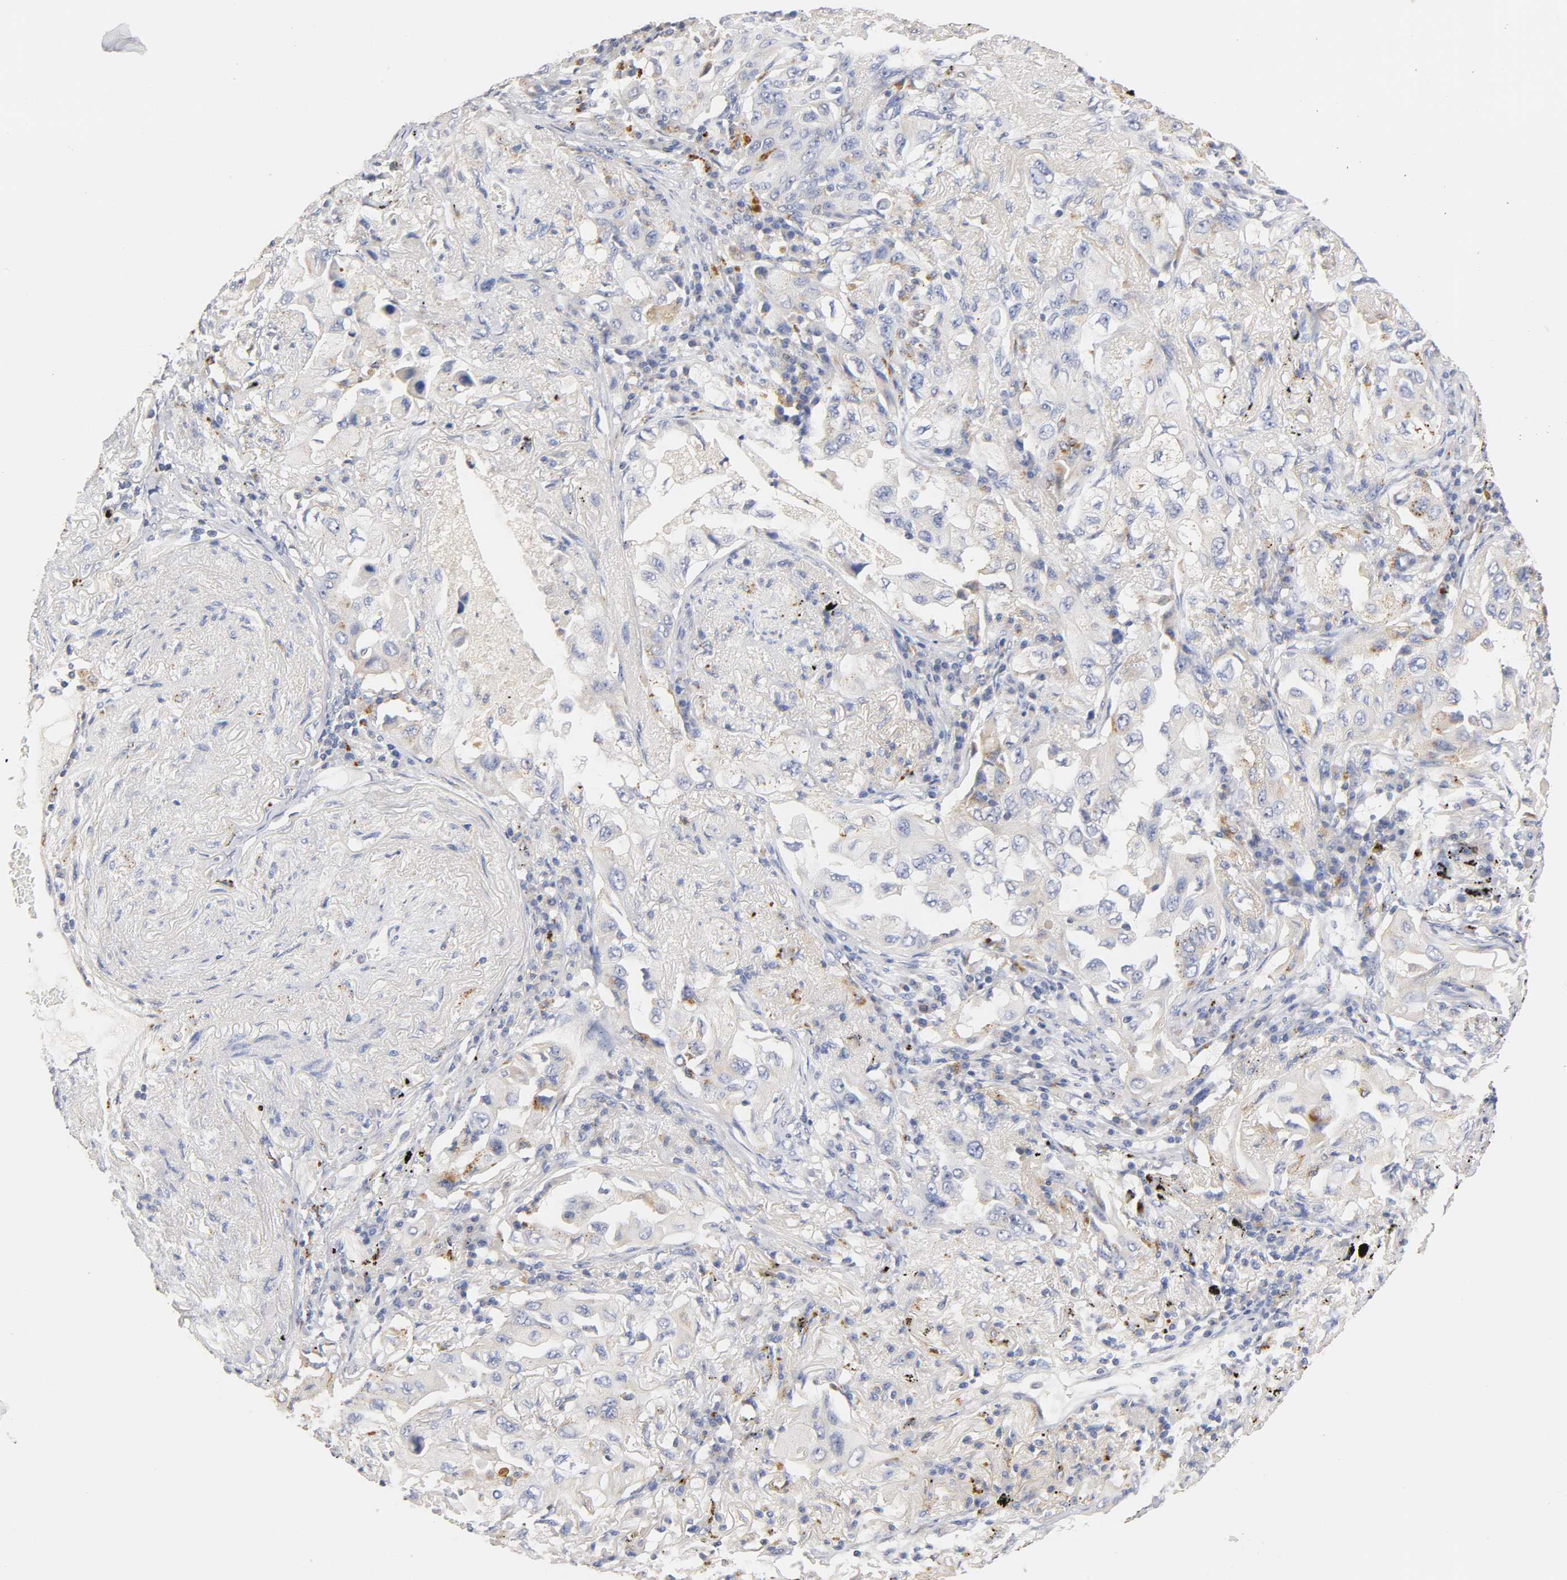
{"staining": {"intensity": "negative", "quantity": "none", "location": "none"}, "tissue": "lung cancer", "cell_type": "Tumor cells", "image_type": "cancer", "snomed": [{"axis": "morphology", "description": "Adenocarcinoma, NOS"}, {"axis": "topography", "description": "Lung"}], "caption": "Immunohistochemistry image of neoplastic tissue: adenocarcinoma (lung) stained with DAB shows no significant protein staining in tumor cells. (Stains: DAB immunohistochemistry (IHC) with hematoxylin counter stain, Microscopy: brightfield microscopy at high magnification).", "gene": "SEMA5A", "patient": {"sex": "female", "age": 65}}